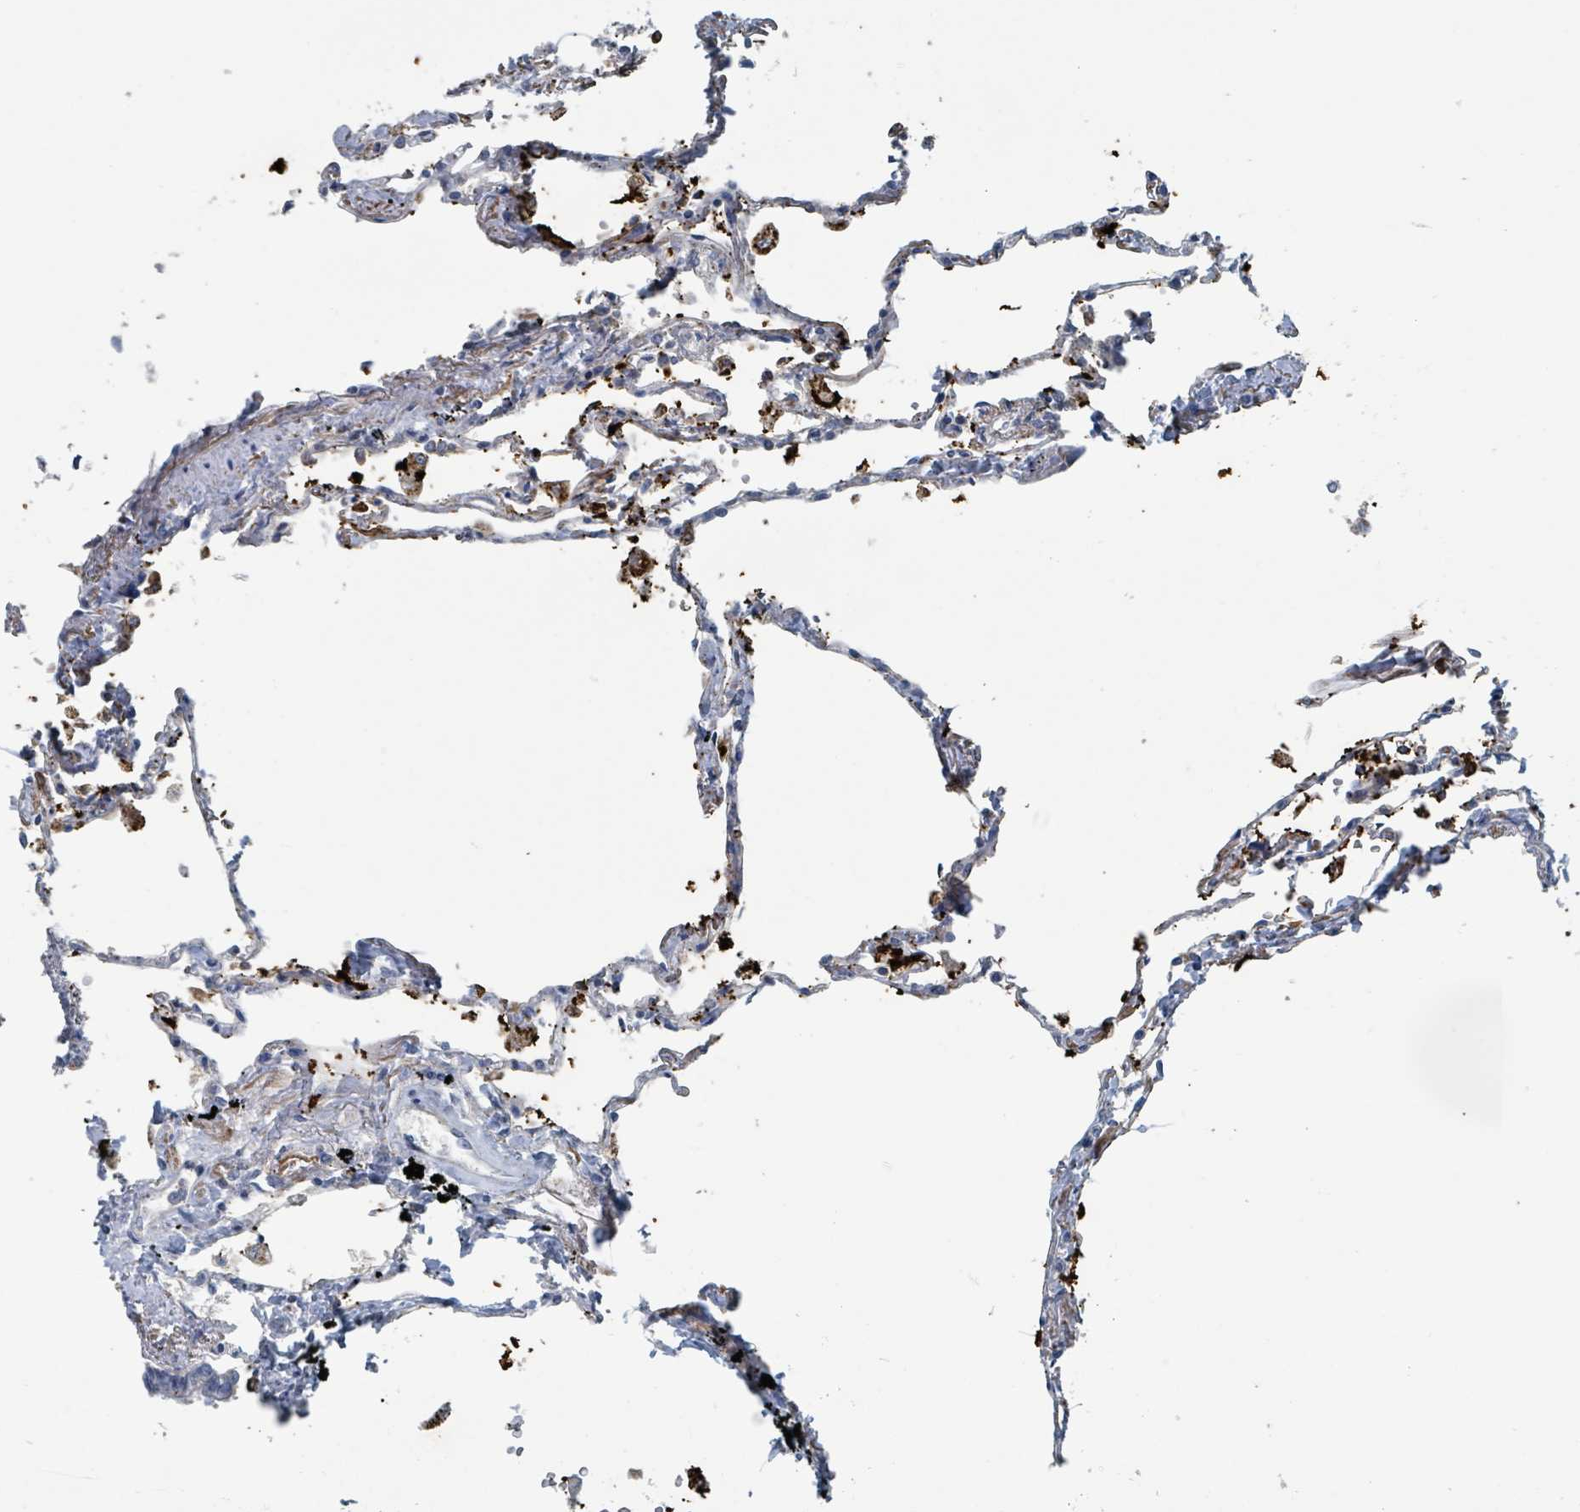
{"staining": {"intensity": "strong", "quantity": "25%-75%", "location": "cytoplasmic/membranous"}, "tissue": "lung", "cell_type": "Alveolar cells", "image_type": "normal", "snomed": [{"axis": "morphology", "description": "Normal tissue, NOS"}, {"axis": "topography", "description": "Lung"}], "caption": "Immunohistochemical staining of unremarkable lung demonstrates high levels of strong cytoplasmic/membranous staining in approximately 25%-75% of alveolar cells.", "gene": "ACBD4", "patient": {"sex": "female", "age": 67}}